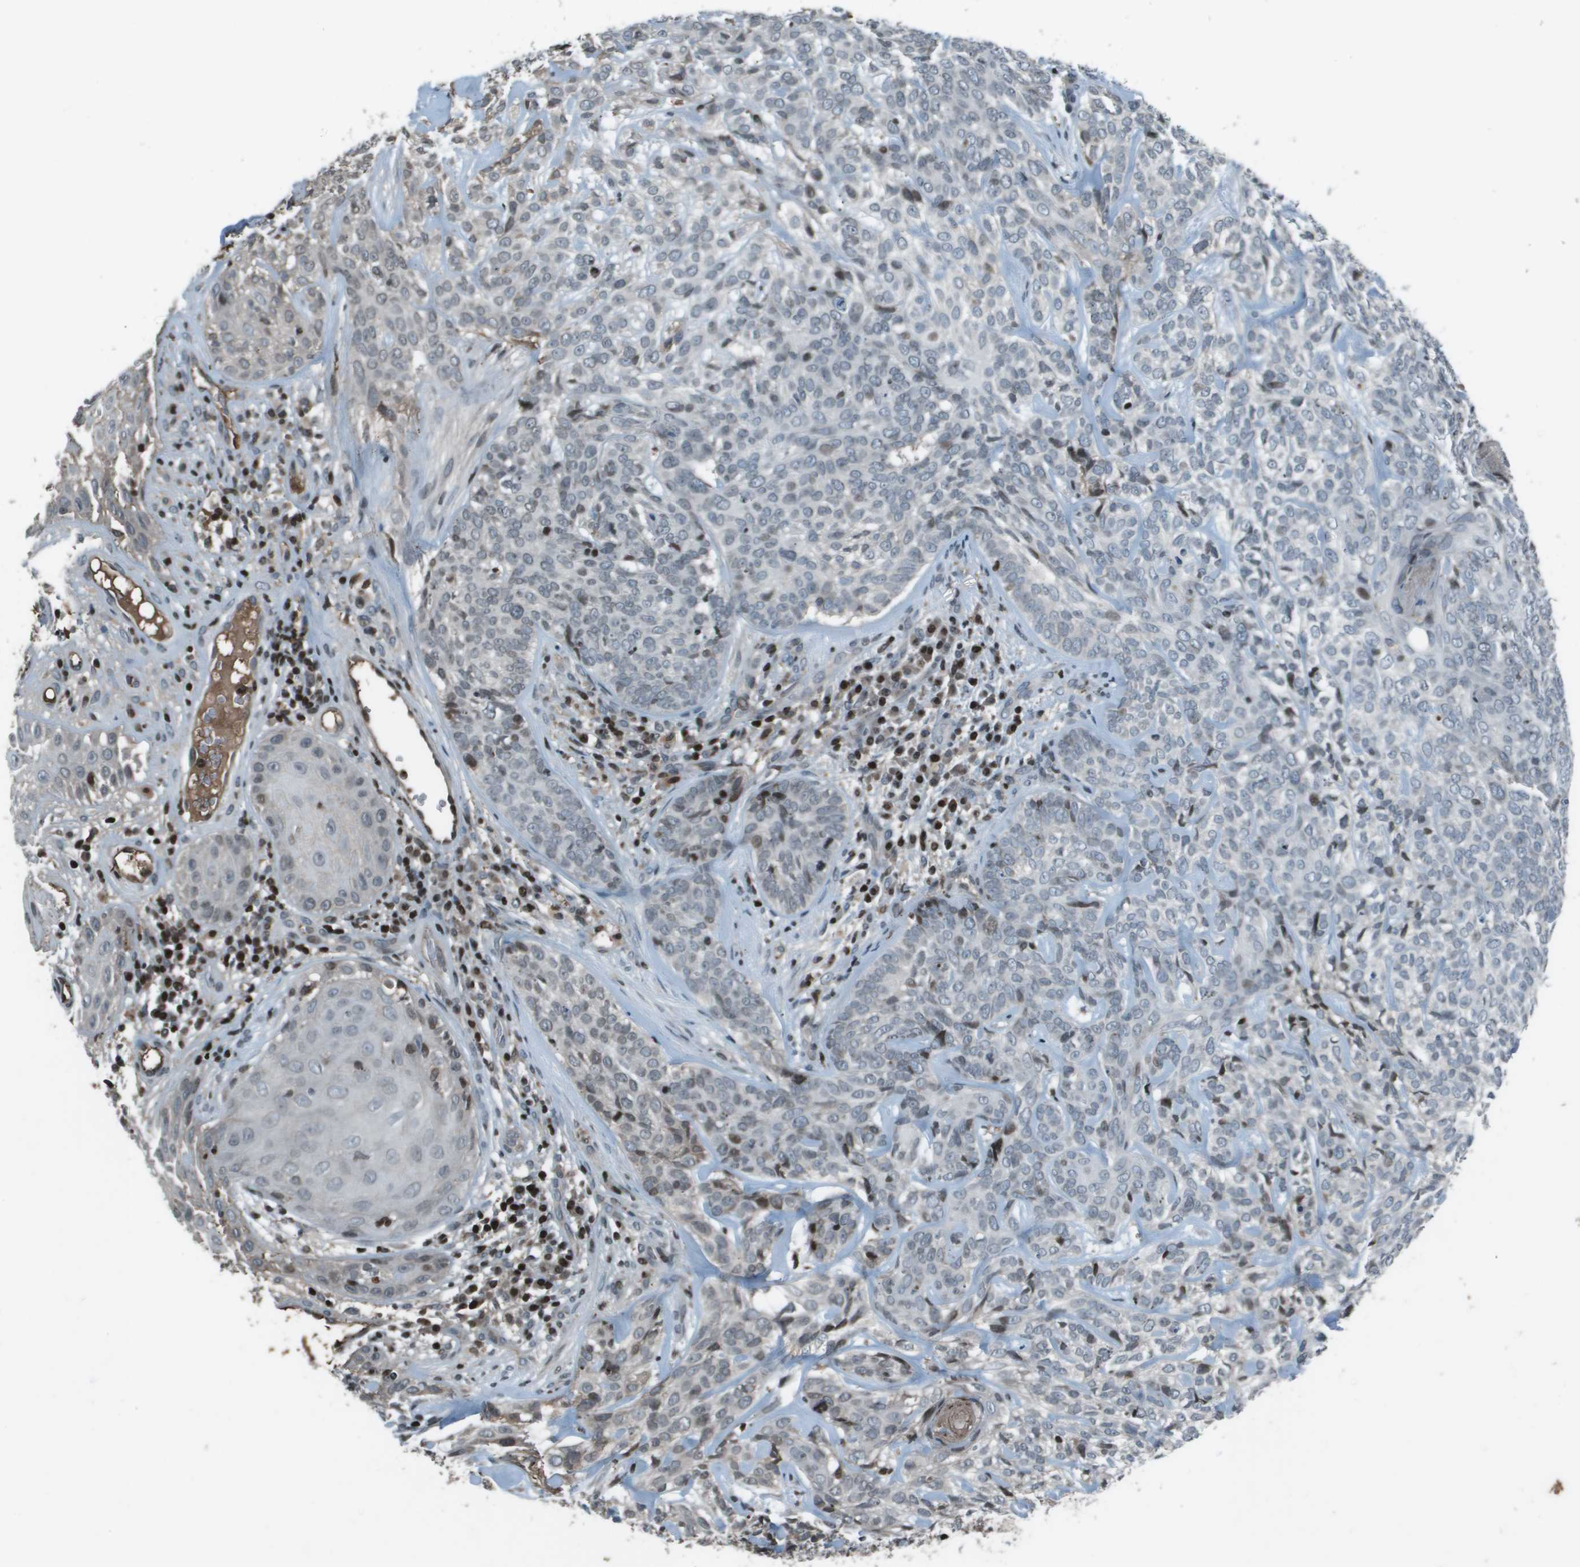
{"staining": {"intensity": "negative", "quantity": "none", "location": "none"}, "tissue": "skin cancer", "cell_type": "Tumor cells", "image_type": "cancer", "snomed": [{"axis": "morphology", "description": "Basal cell carcinoma"}, {"axis": "topography", "description": "Skin"}], "caption": "Immunohistochemistry (IHC) image of neoplastic tissue: human skin cancer stained with DAB reveals no significant protein positivity in tumor cells. Brightfield microscopy of immunohistochemistry (IHC) stained with DAB (brown) and hematoxylin (blue), captured at high magnification.", "gene": "CXCL12", "patient": {"sex": "male", "age": 72}}